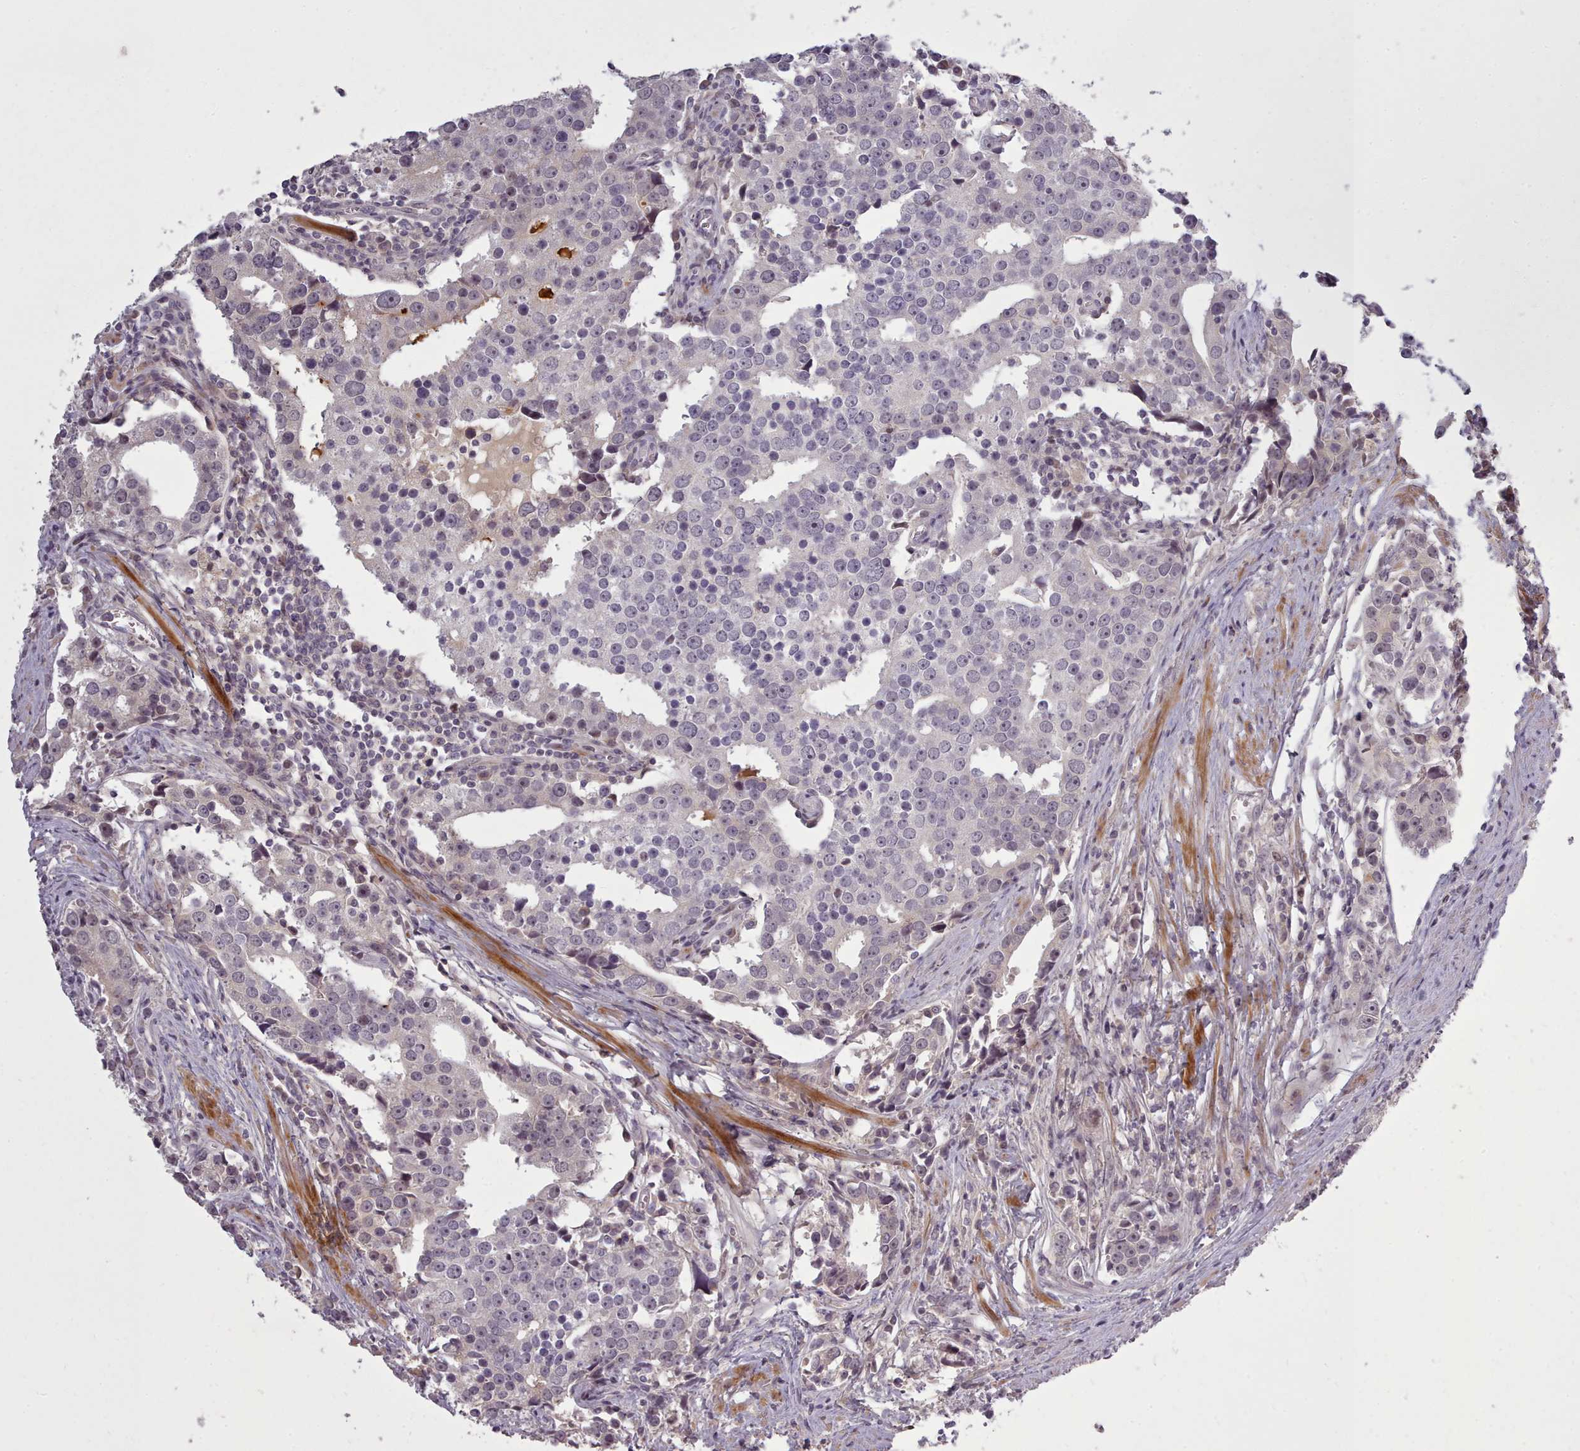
{"staining": {"intensity": "negative", "quantity": "none", "location": "none"}, "tissue": "prostate cancer", "cell_type": "Tumor cells", "image_type": "cancer", "snomed": [{"axis": "morphology", "description": "Adenocarcinoma, High grade"}, {"axis": "topography", "description": "Prostate"}], "caption": "An IHC photomicrograph of prostate cancer (high-grade adenocarcinoma) is shown. There is no staining in tumor cells of prostate cancer (high-grade adenocarcinoma). Brightfield microscopy of IHC stained with DAB (brown) and hematoxylin (blue), captured at high magnification.", "gene": "LEFTY2", "patient": {"sex": "male", "age": 71}}